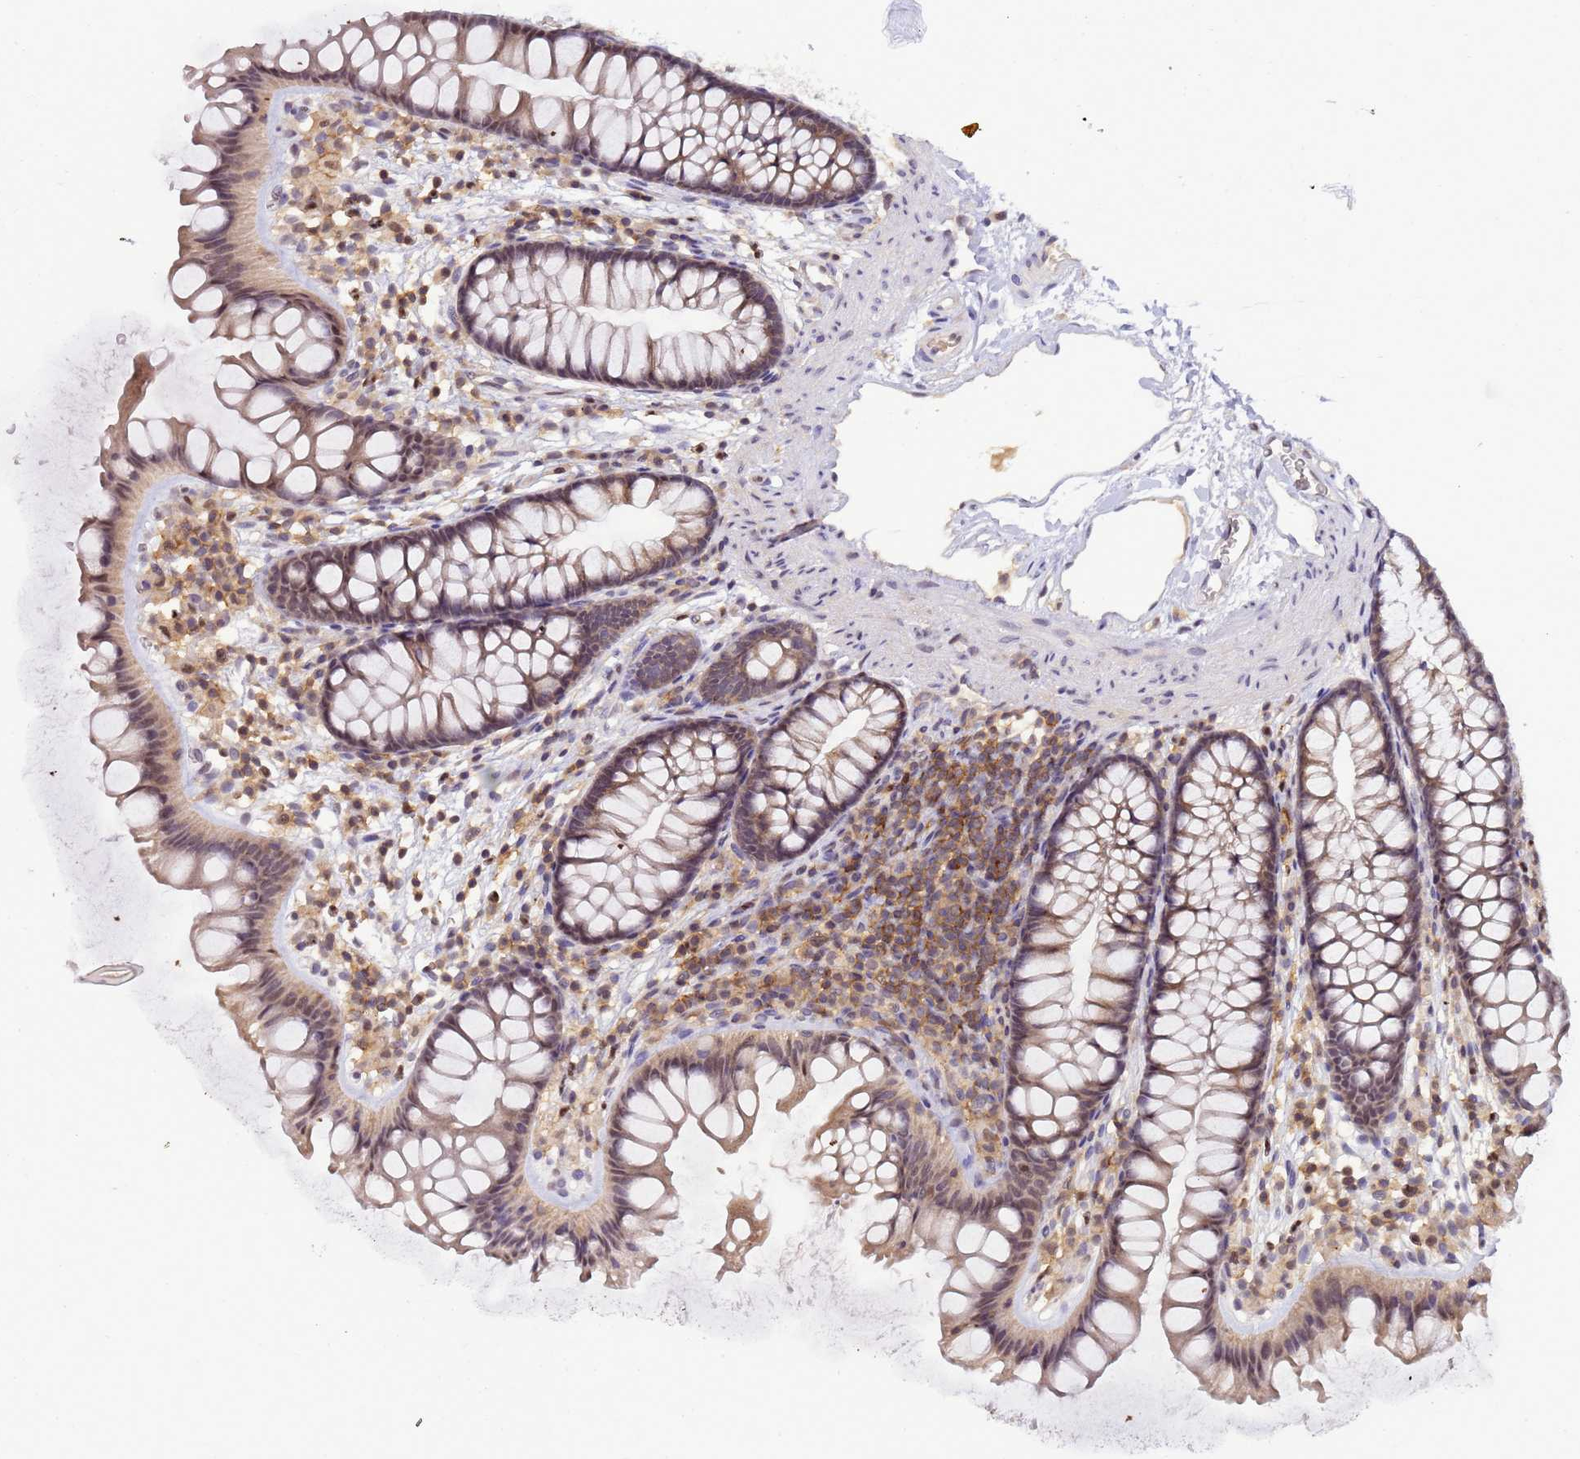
{"staining": {"intensity": "negative", "quantity": "none", "location": "none"}, "tissue": "colon", "cell_type": "Endothelial cells", "image_type": "normal", "snomed": [{"axis": "morphology", "description": "Normal tissue, NOS"}, {"axis": "topography", "description": "Colon"}], "caption": "Immunohistochemistry (IHC) histopathology image of normal colon: colon stained with DAB (3,3'-diaminobenzidine) exhibits no significant protein staining in endothelial cells. (Brightfield microscopy of DAB (3,3'-diaminobenzidine) immunohistochemistry at high magnification).", "gene": "CD53", "patient": {"sex": "female", "age": 62}}